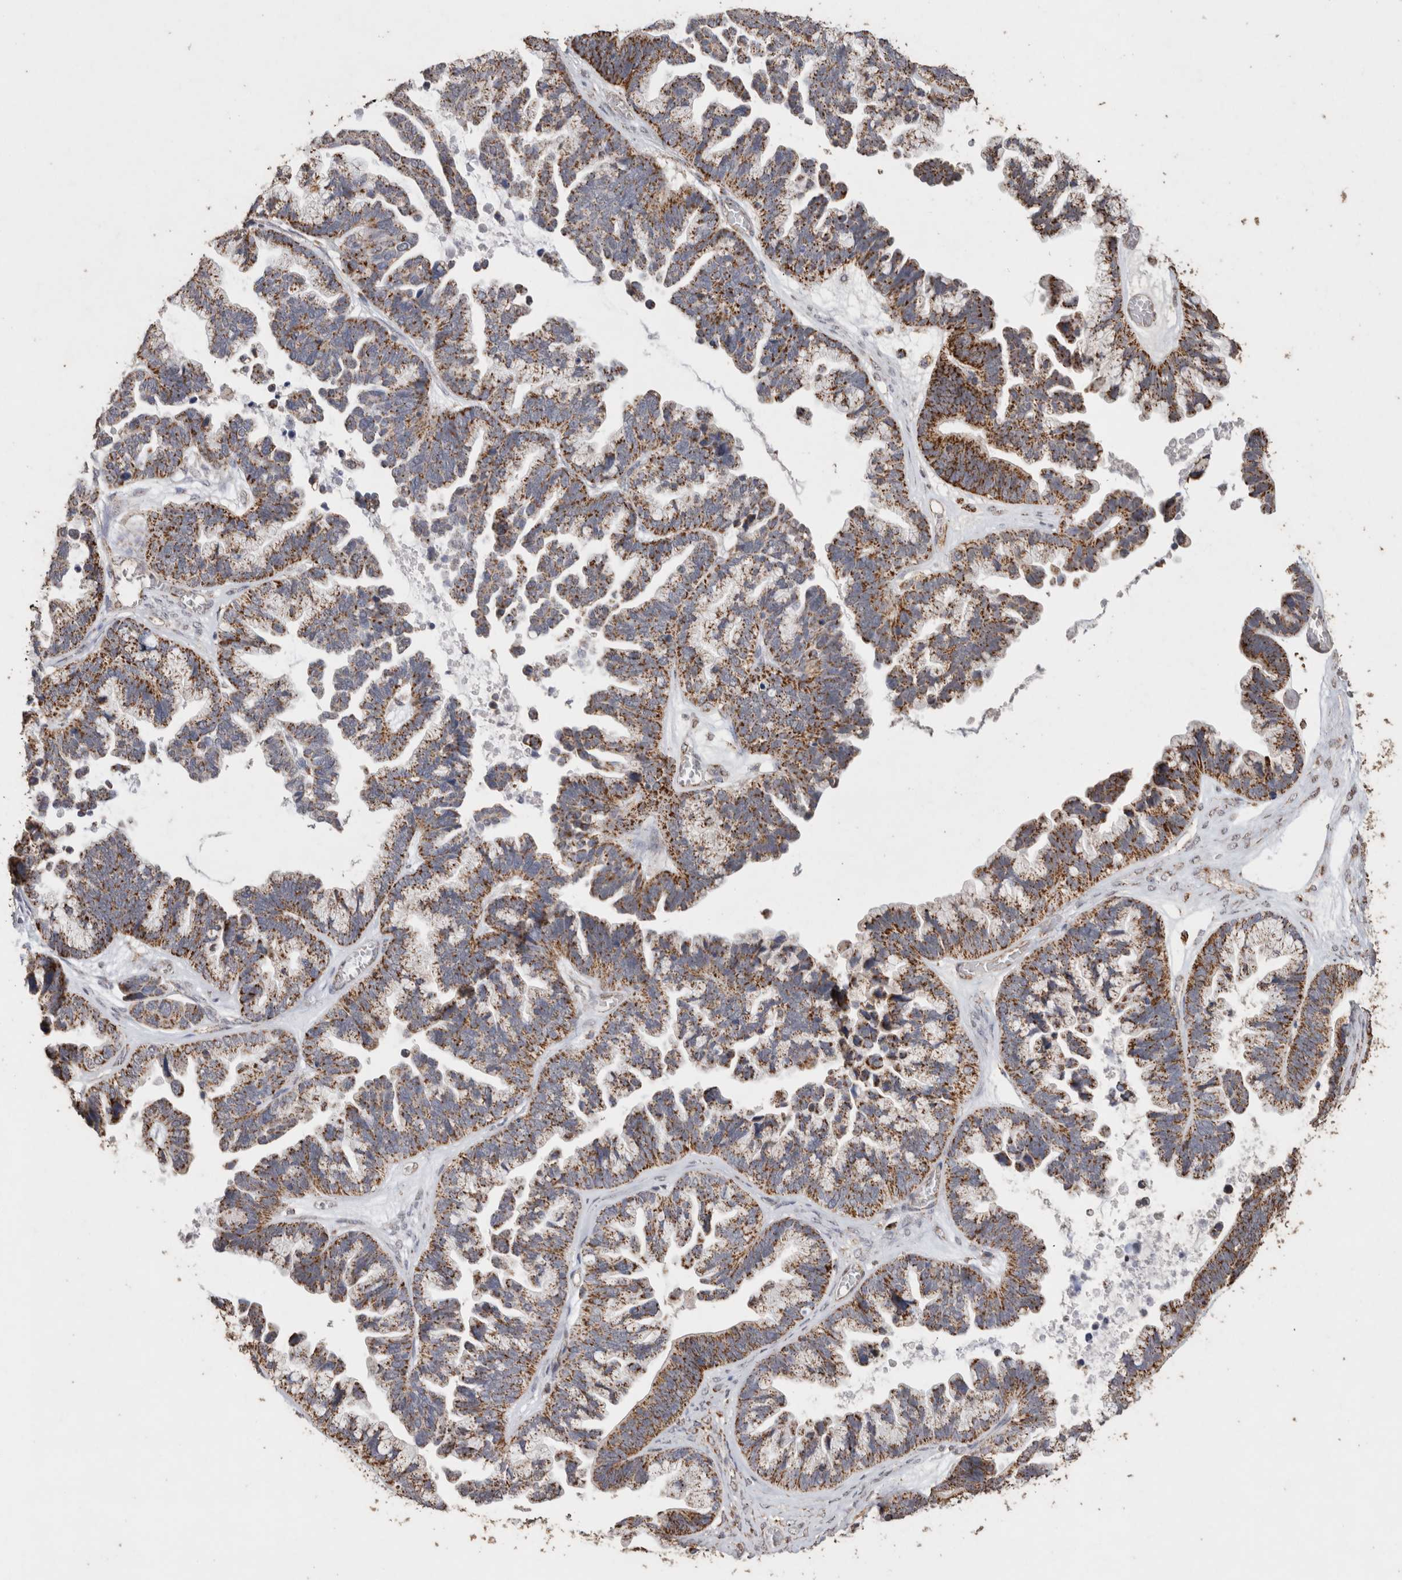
{"staining": {"intensity": "moderate", "quantity": ">75%", "location": "cytoplasmic/membranous"}, "tissue": "ovarian cancer", "cell_type": "Tumor cells", "image_type": "cancer", "snomed": [{"axis": "morphology", "description": "Cystadenocarcinoma, serous, NOS"}, {"axis": "topography", "description": "Ovary"}], "caption": "Immunohistochemistry of ovarian cancer (serous cystadenocarcinoma) displays medium levels of moderate cytoplasmic/membranous expression in approximately >75% of tumor cells.", "gene": "ACADM", "patient": {"sex": "female", "age": 56}}